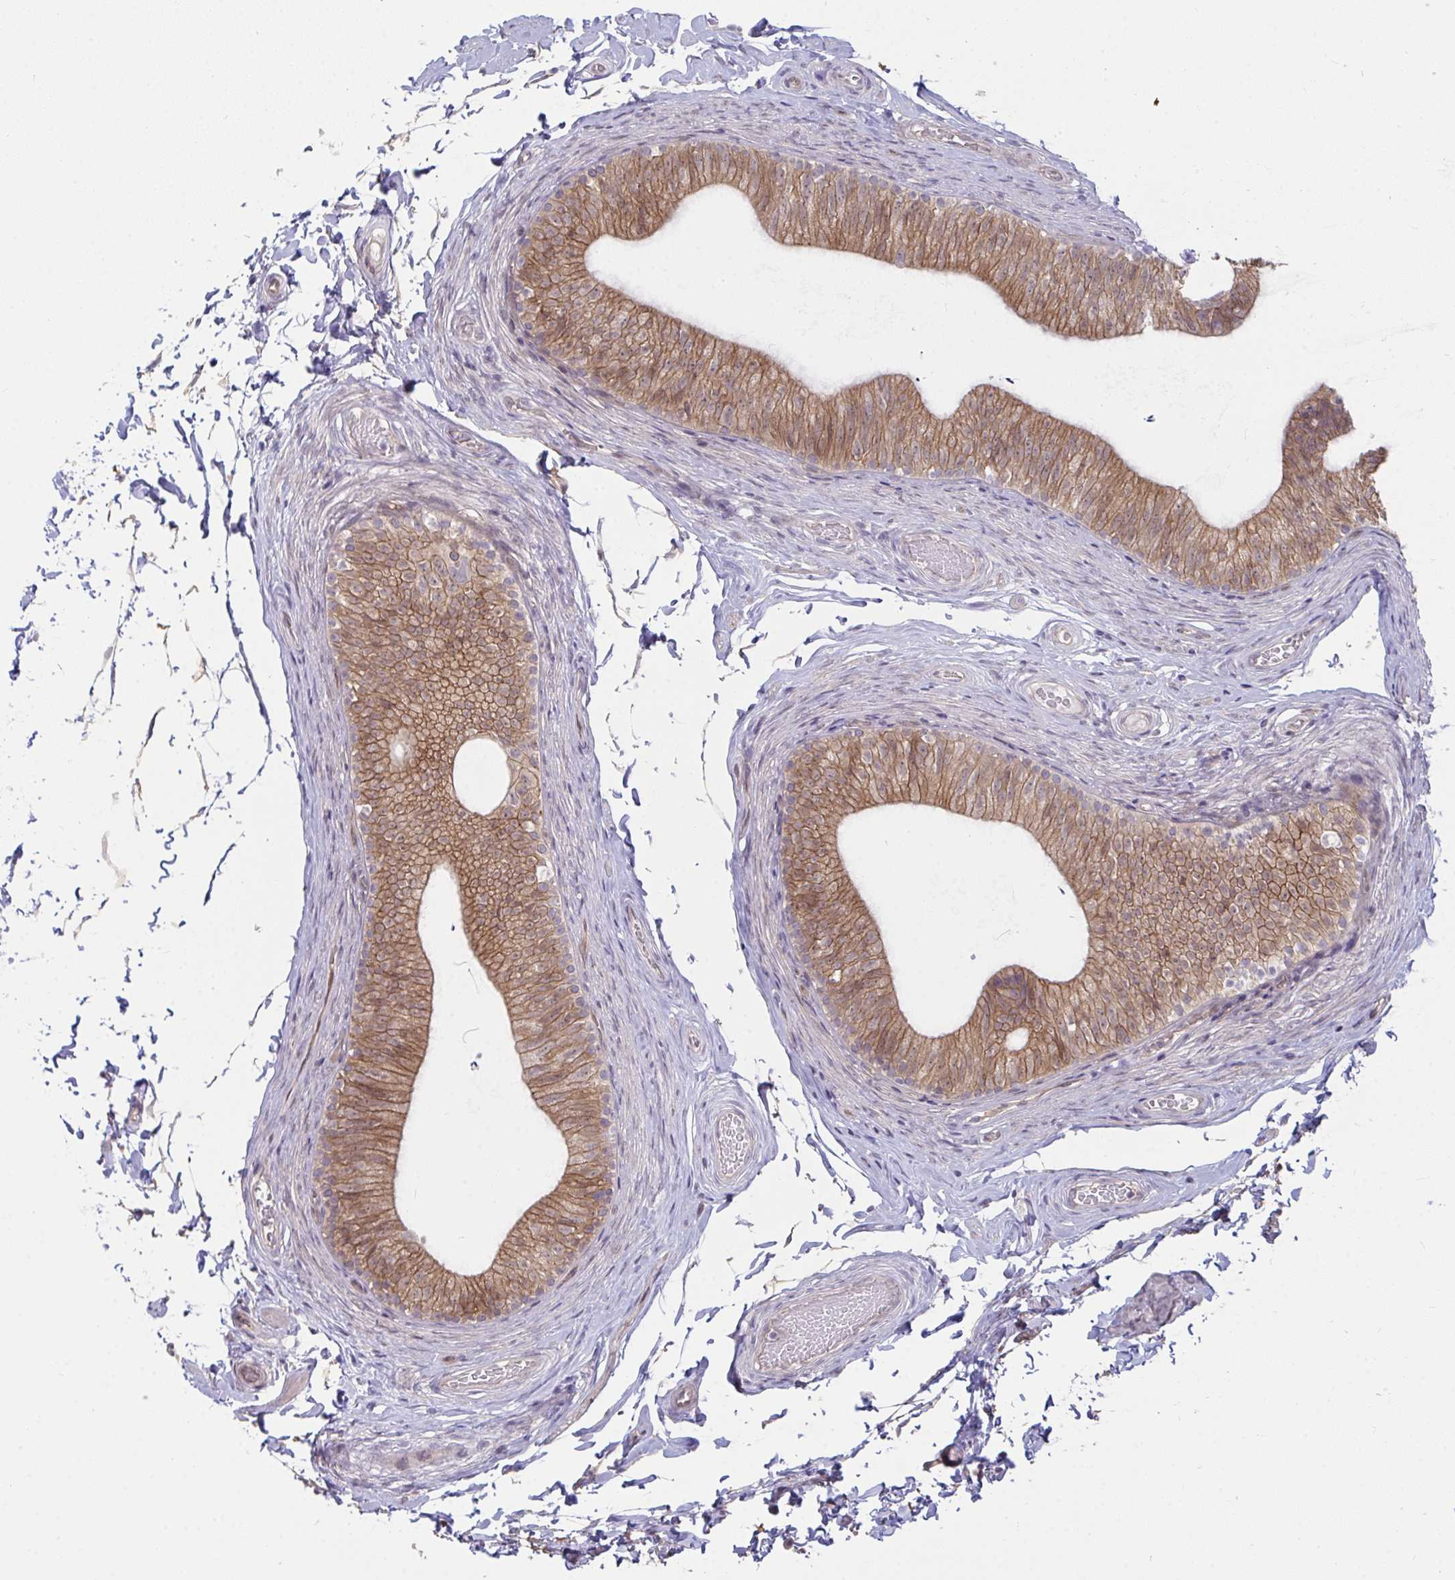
{"staining": {"intensity": "moderate", "quantity": ">75%", "location": "cytoplasmic/membranous"}, "tissue": "epididymis", "cell_type": "Glandular cells", "image_type": "normal", "snomed": [{"axis": "morphology", "description": "Normal tissue, NOS"}, {"axis": "topography", "description": "Epididymis, spermatic cord, NOS"}, {"axis": "topography", "description": "Epididymis"}, {"axis": "topography", "description": "Peripheral nerve tissue"}], "caption": "Brown immunohistochemical staining in benign human epididymis exhibits moderate cytoplasmic/membranous expression in approximately >75% of glandular cells. Using DAB (brown) and hematoxylin (blue) stains, captured at high magnification using brightfield microscopy.", "gene": "CASP9", "patient": {"sex": "male", "age": 29}}